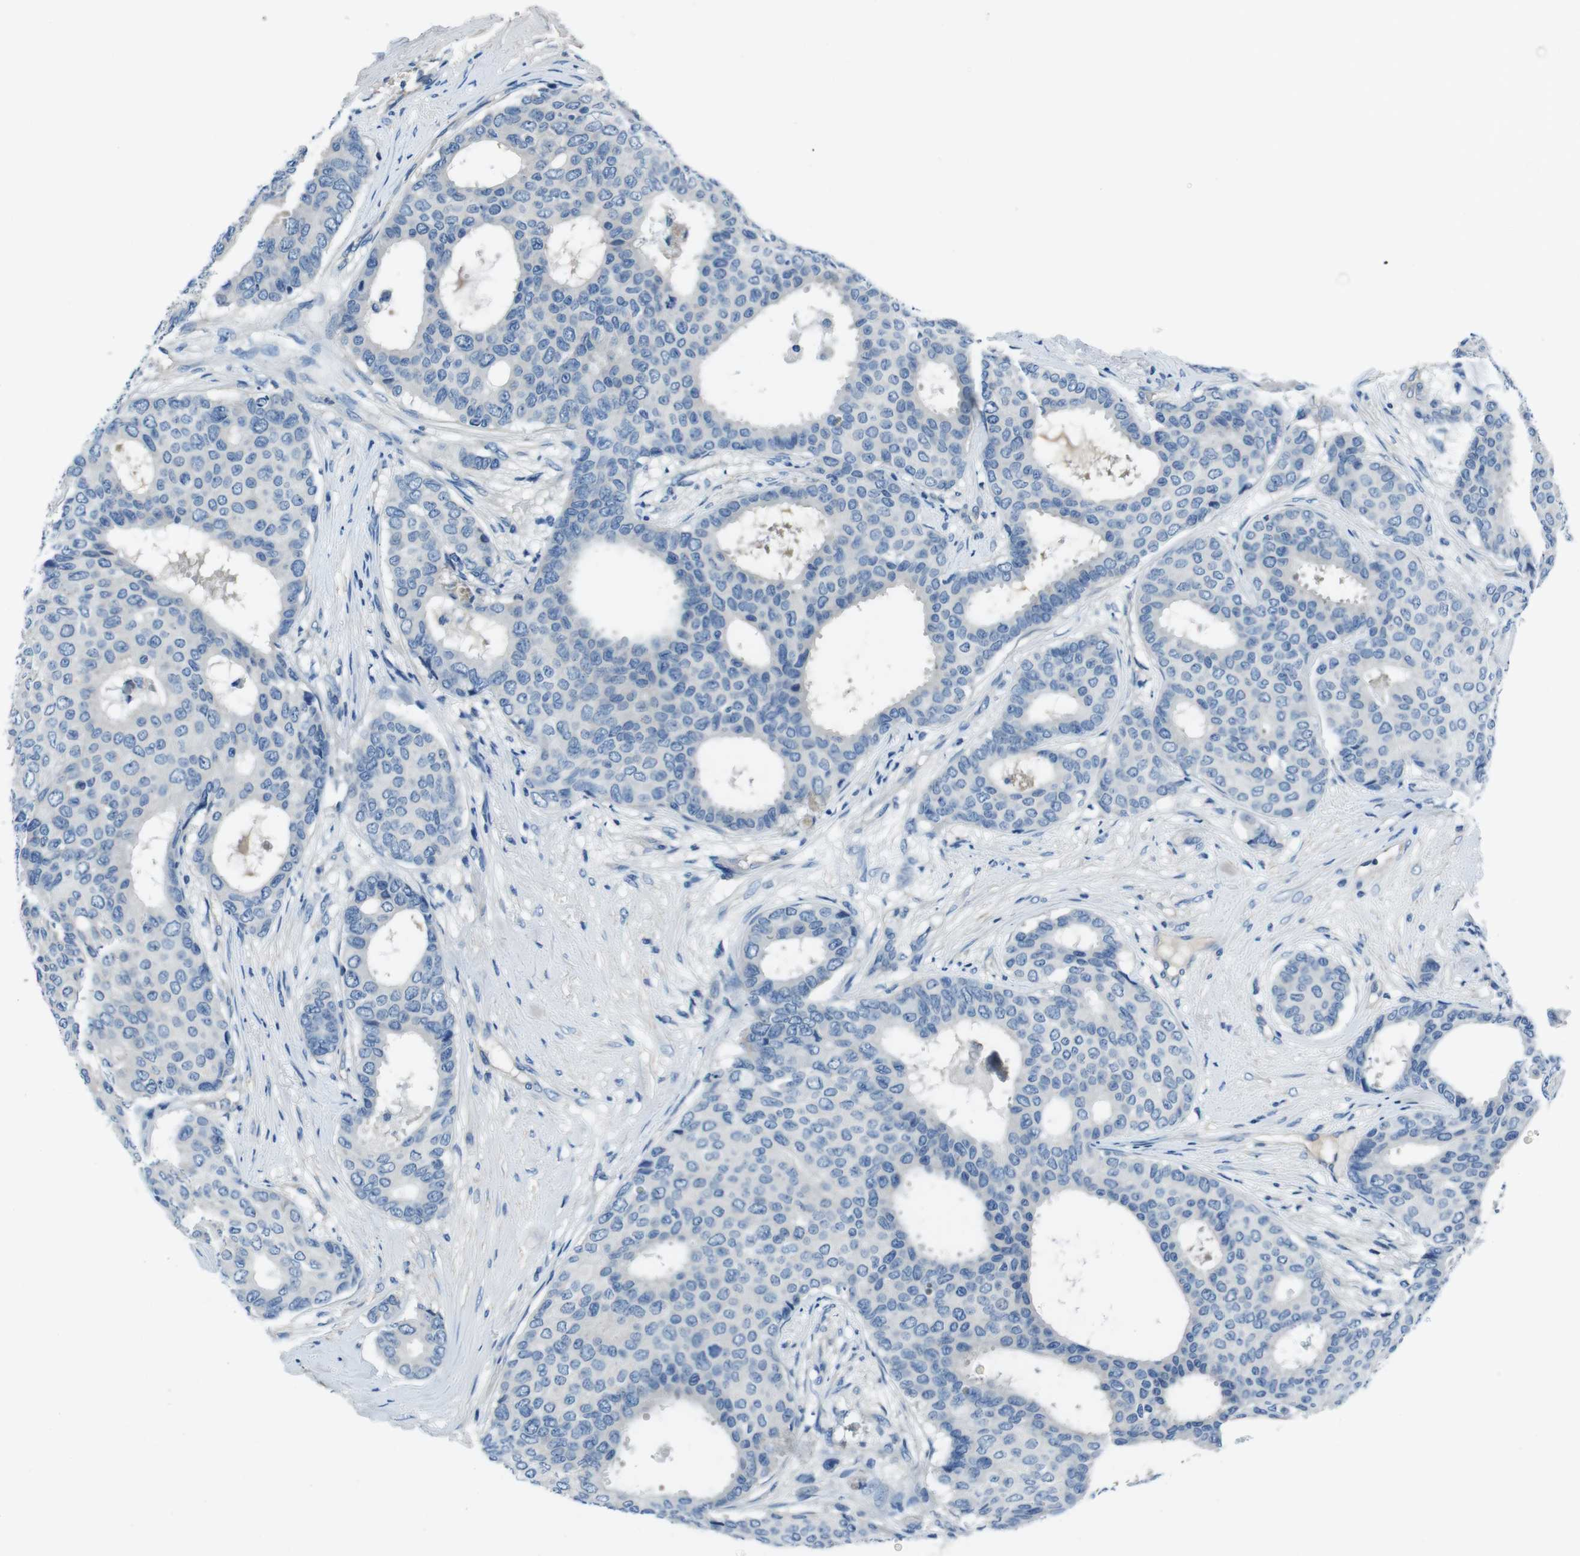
{"staining": {"intensity": "negative", "quantity": "none", "location": "none"}, "tissue": "breast cancer", "cell_type": "Tumor cells", "image_type": "cancer", "snomed": [{"axis": "morphology", "description": "Duct carcinoma"}, {"axis": "topography", "description": "Breast"}], "caption": "Breast invasive ductal carcinoma was stained to show a protein in brown. There is no significant positivity in tumor cells.", "gene": "CASQ1", "patient": {"sex": "female", "age": 75}}